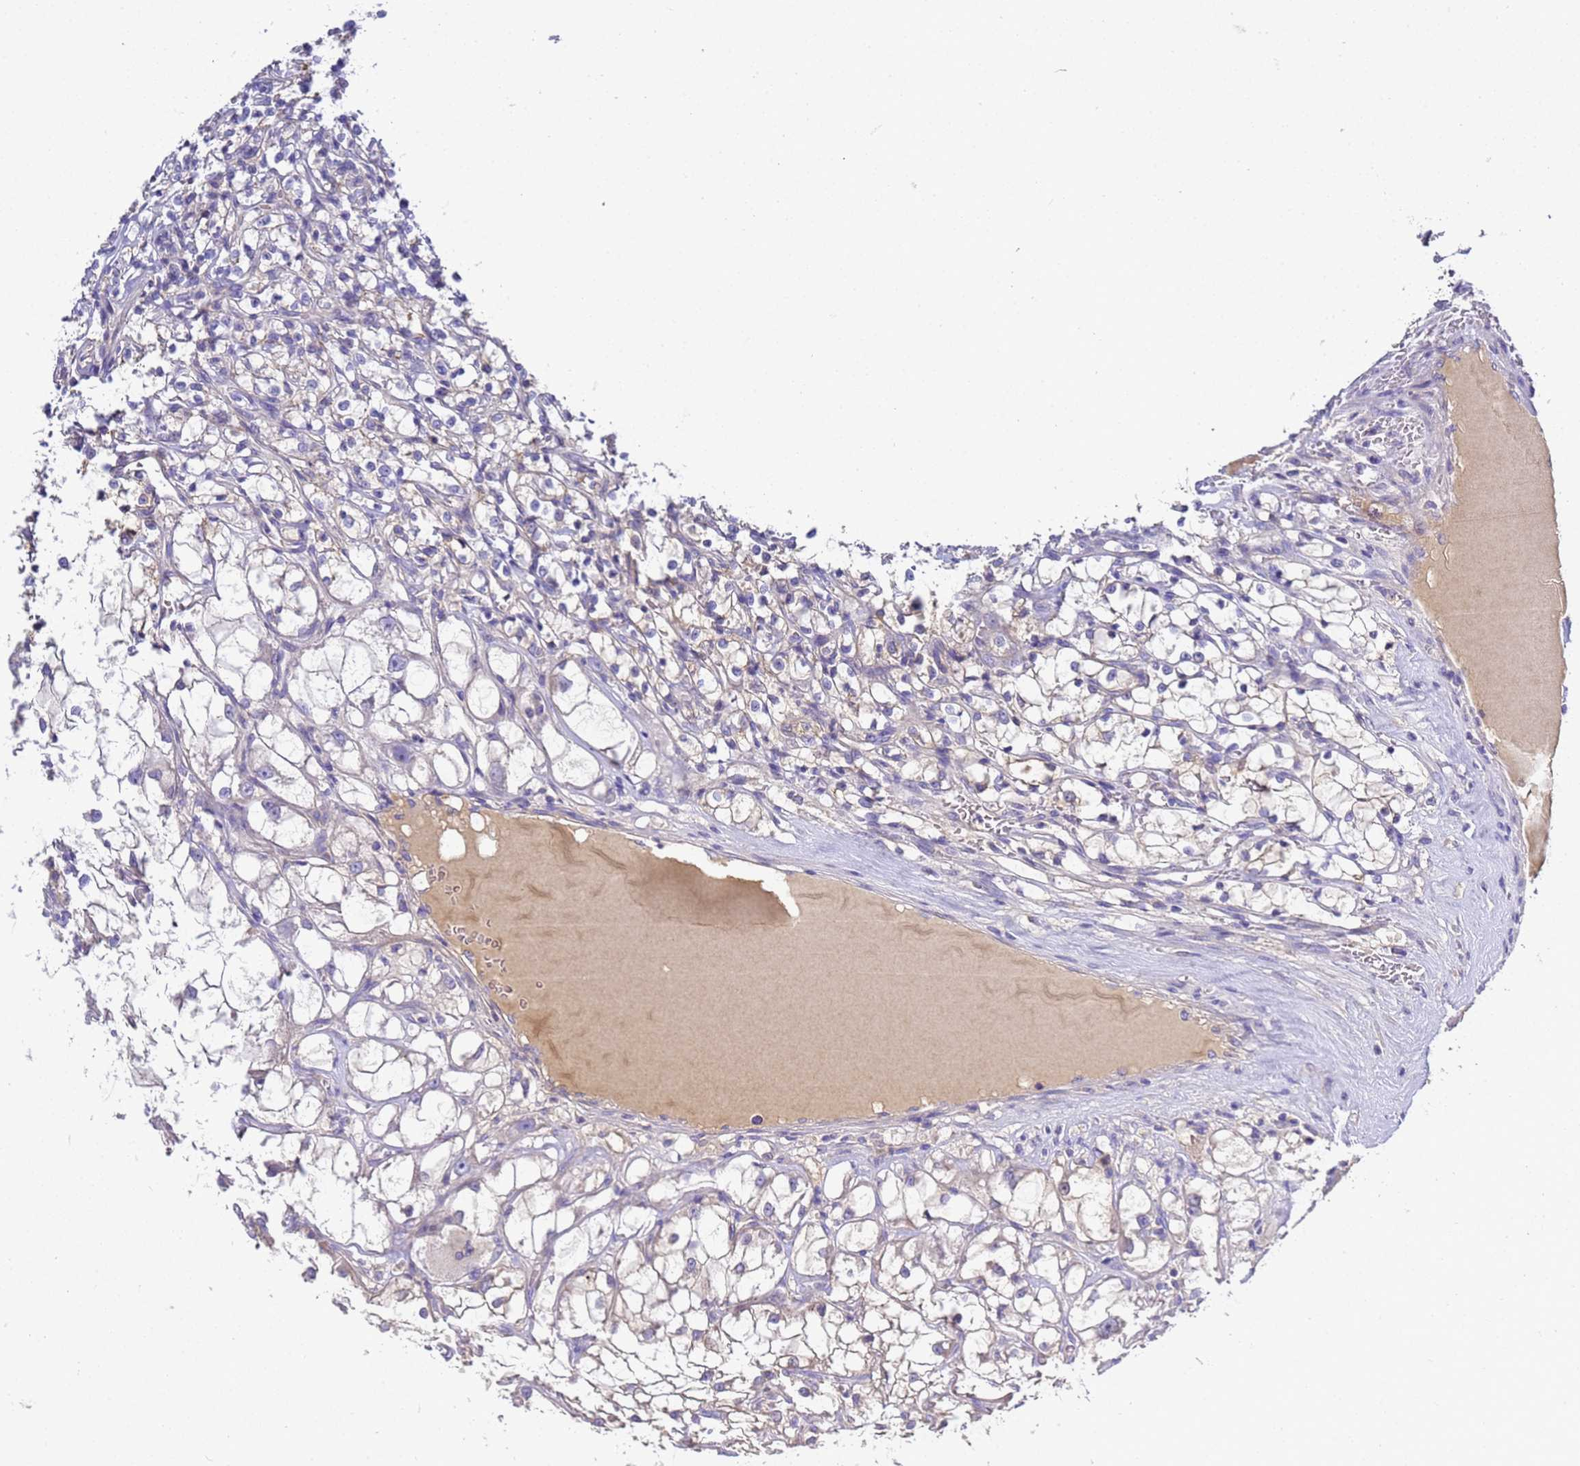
{"staining": {"intensity": "negative", "quantity": "none", "location": "none"}, "tissue": "renal cancer", "cell_type": "Tumor cells", "image_type": "cancer", "snomed": [{"axis": "morphology", "description": "Adenocarcinoma, NOS"}, {"axis": "topography", "description": "Kidney"}], "caption": "The immunohistochemistry photomicrograph has no significant positivity in tumor cells of renal adenocarcinoma tissue. The staining is performed using DAB (3,3'-diaminobenzidine) brown chromogen with nuclei counter-stained in using hematoxylin.", "gene": "TBCD", "patient": {"sex": "female", "age": 69}}